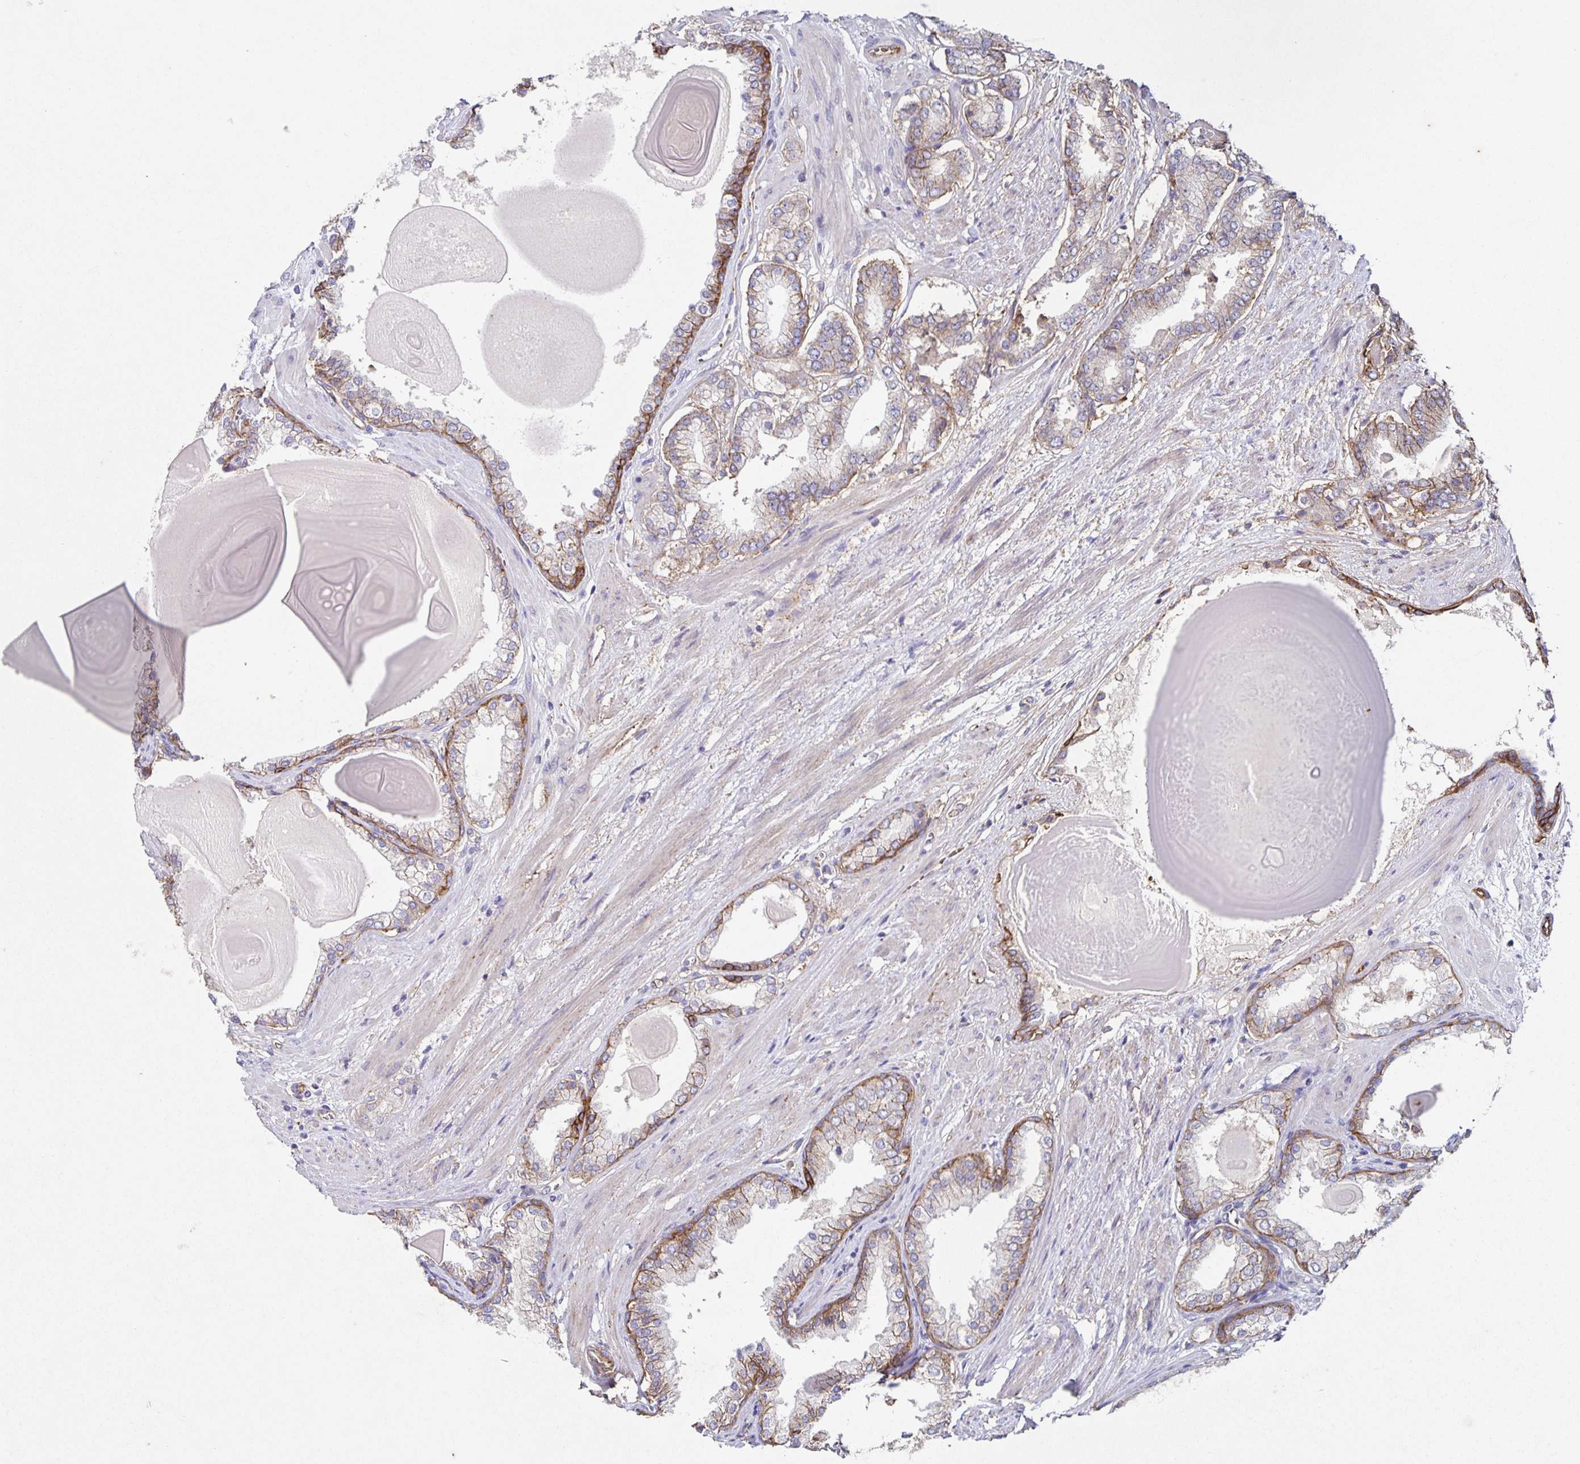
{"staining": {"intensity": "weak", "quantity": "<25%", "location": "cytoplasmic/membranous"}, "tissue": "prostate cancer", "cell_type": "Tumor cells", "image_type": "cancer", "snomed": [{"axis": "morphology", "description": "Adenocarcinoma, Low grade"}, {"axis": "topography", "description": "Prostate"}], "caption": "Adenocarcinoma (low-grade) (prostate) was stained to show a protein in brown. There is no significant positivity in tumor cells.", "gene": "ITGA2", "patient": {"sex": "male", "age": 64}}